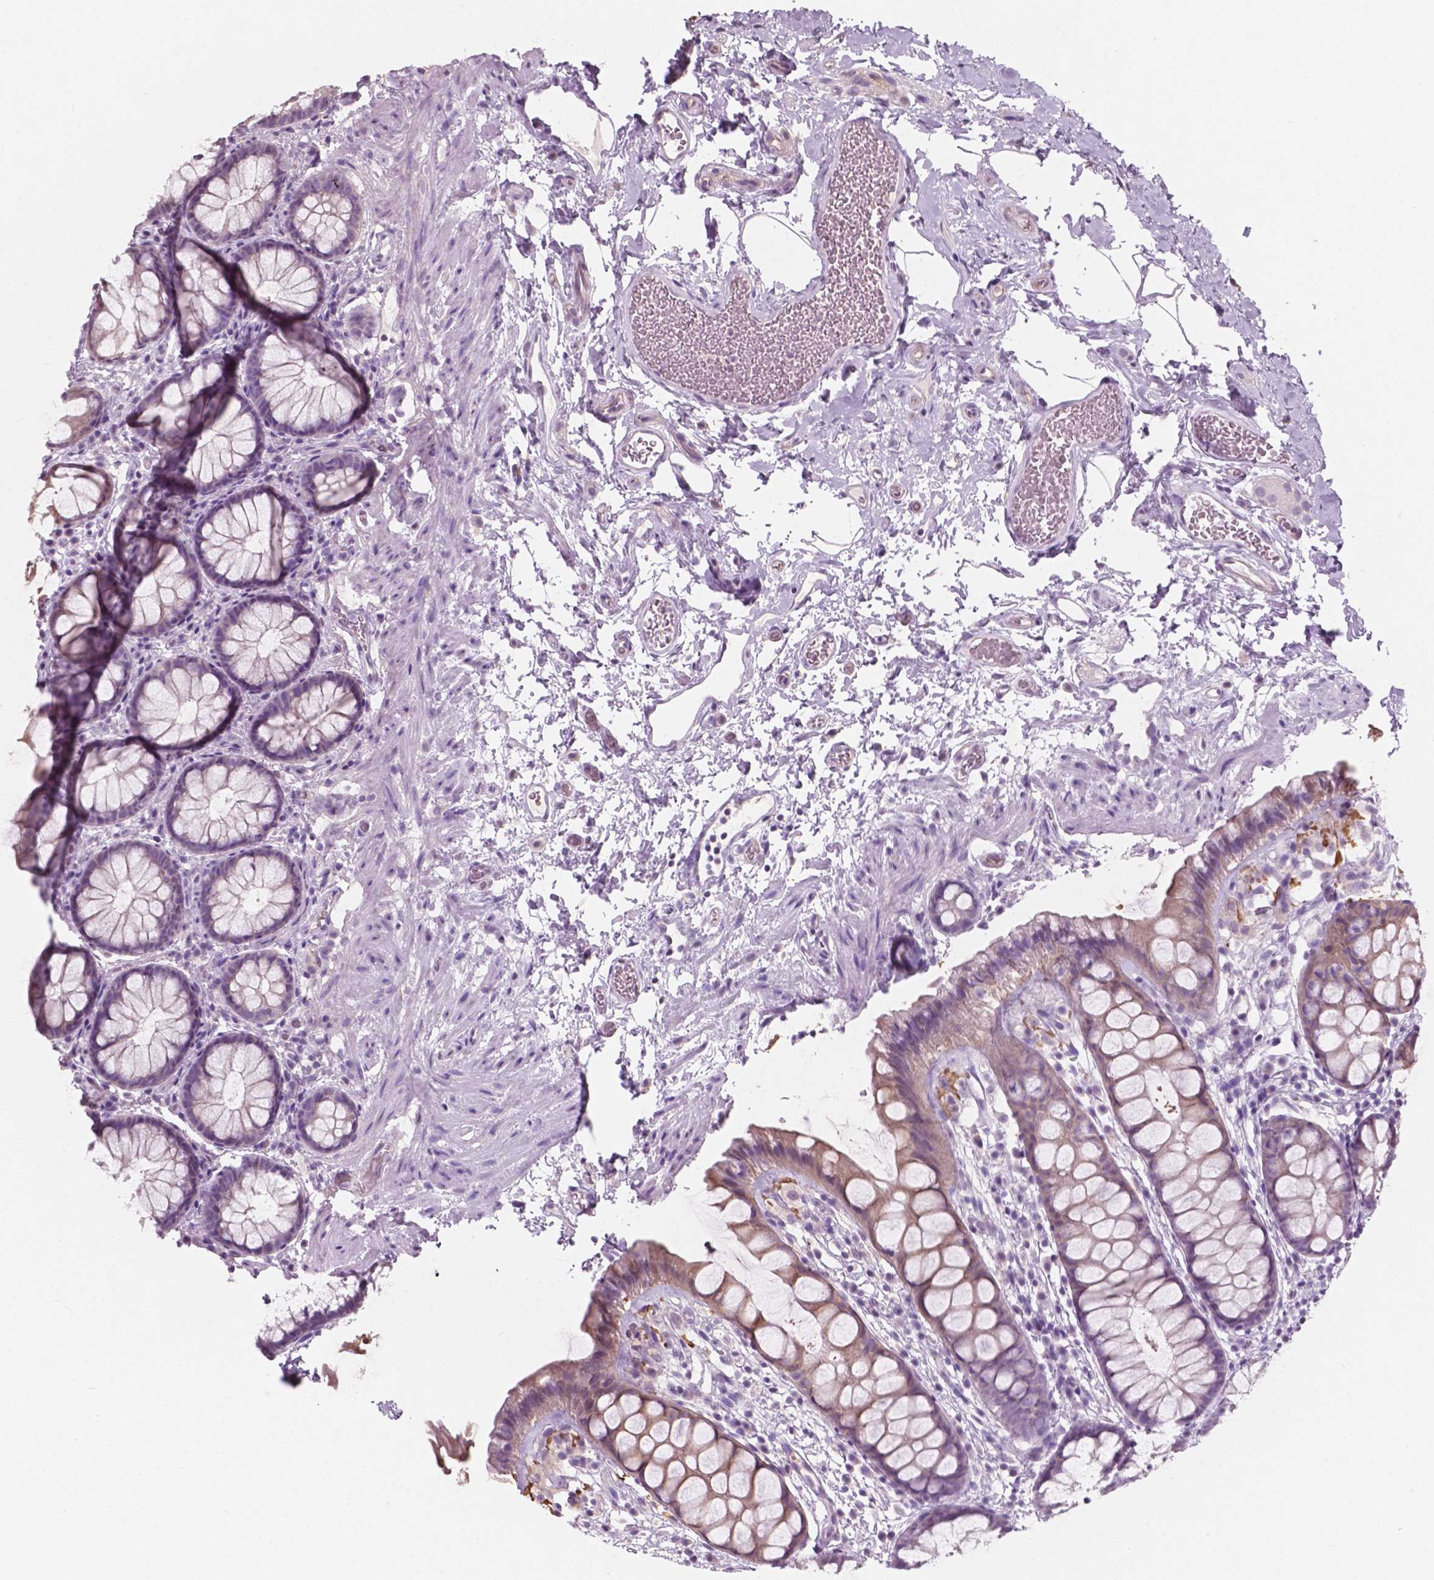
{"staining": {"intensity": "weak", "quantity": "<25%", "location": "cytoplasmic/membranous"}, "tissue": "rectum", "cell_type": "Glandular cells", "image_type": "normal", "snomed": [{"axis": "morphology", "description": "Normal tissue, NOS"}, {"axis": "topography", "description": "Rectum"}], "caption": "Immunohistochemistry photomicrograph of benign rectum: rectum stained with DAB demonstrates no significant protein positivity in glandular cells.", "gene": "AWAT1", "patient": {"sex": "female", "age": 62}}